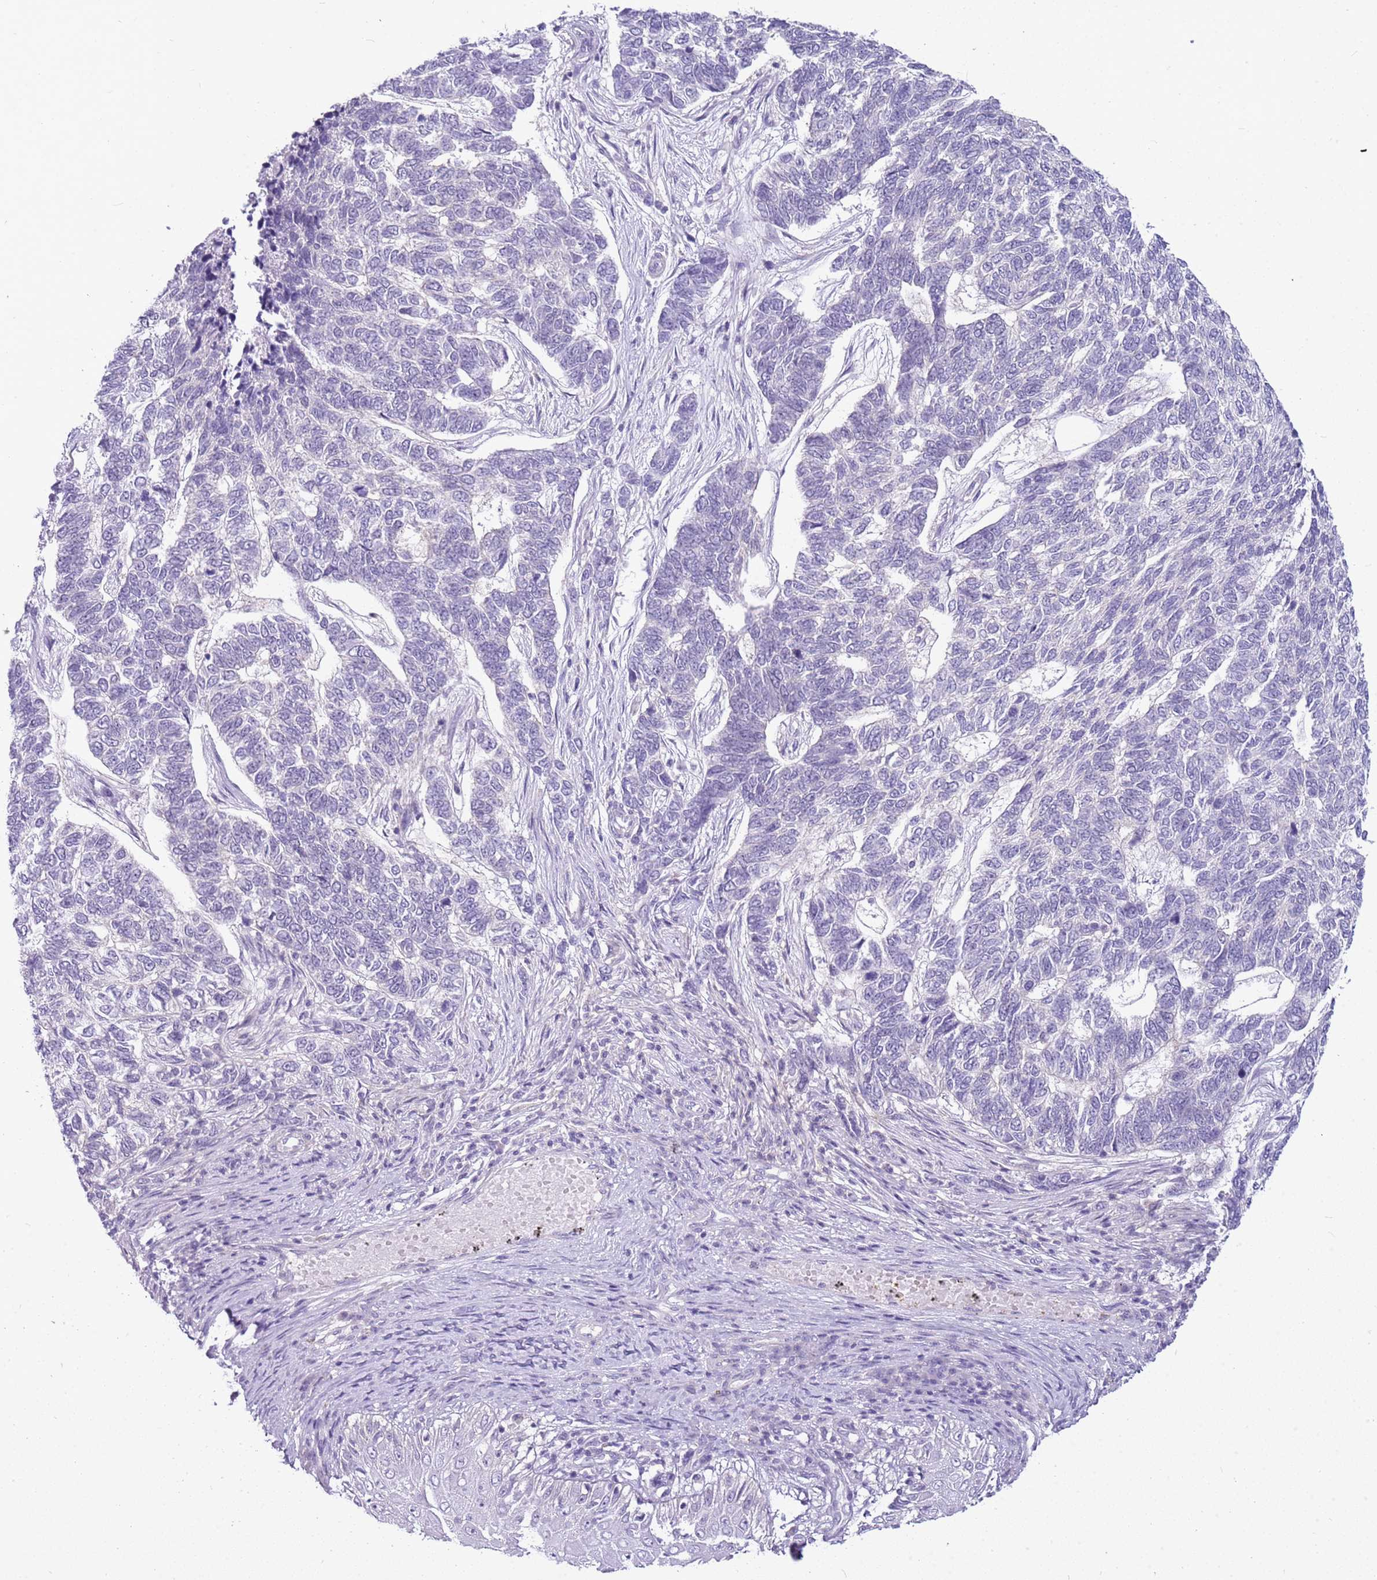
{"staining": {"intensity": "negative", "quantity": "none", "location": "none"}, "tissue": "skin cancer", "cell_type": "Tumor cells", "image_type": "cancer", "snomed": [{"axis": "morphology", "description": "Basal cell carcinoma"}, {"axis": "topography", "description": "Skin"}], "caption": "Image shows no significant protein staining in tumor cells of skin cancer (basal cell carcinoma). (Immunohistochemistry (ihc), brightfield microscopy, high magnification).", "gene": "CAPN7", "patient": {"sex": "female", "age": 65}}